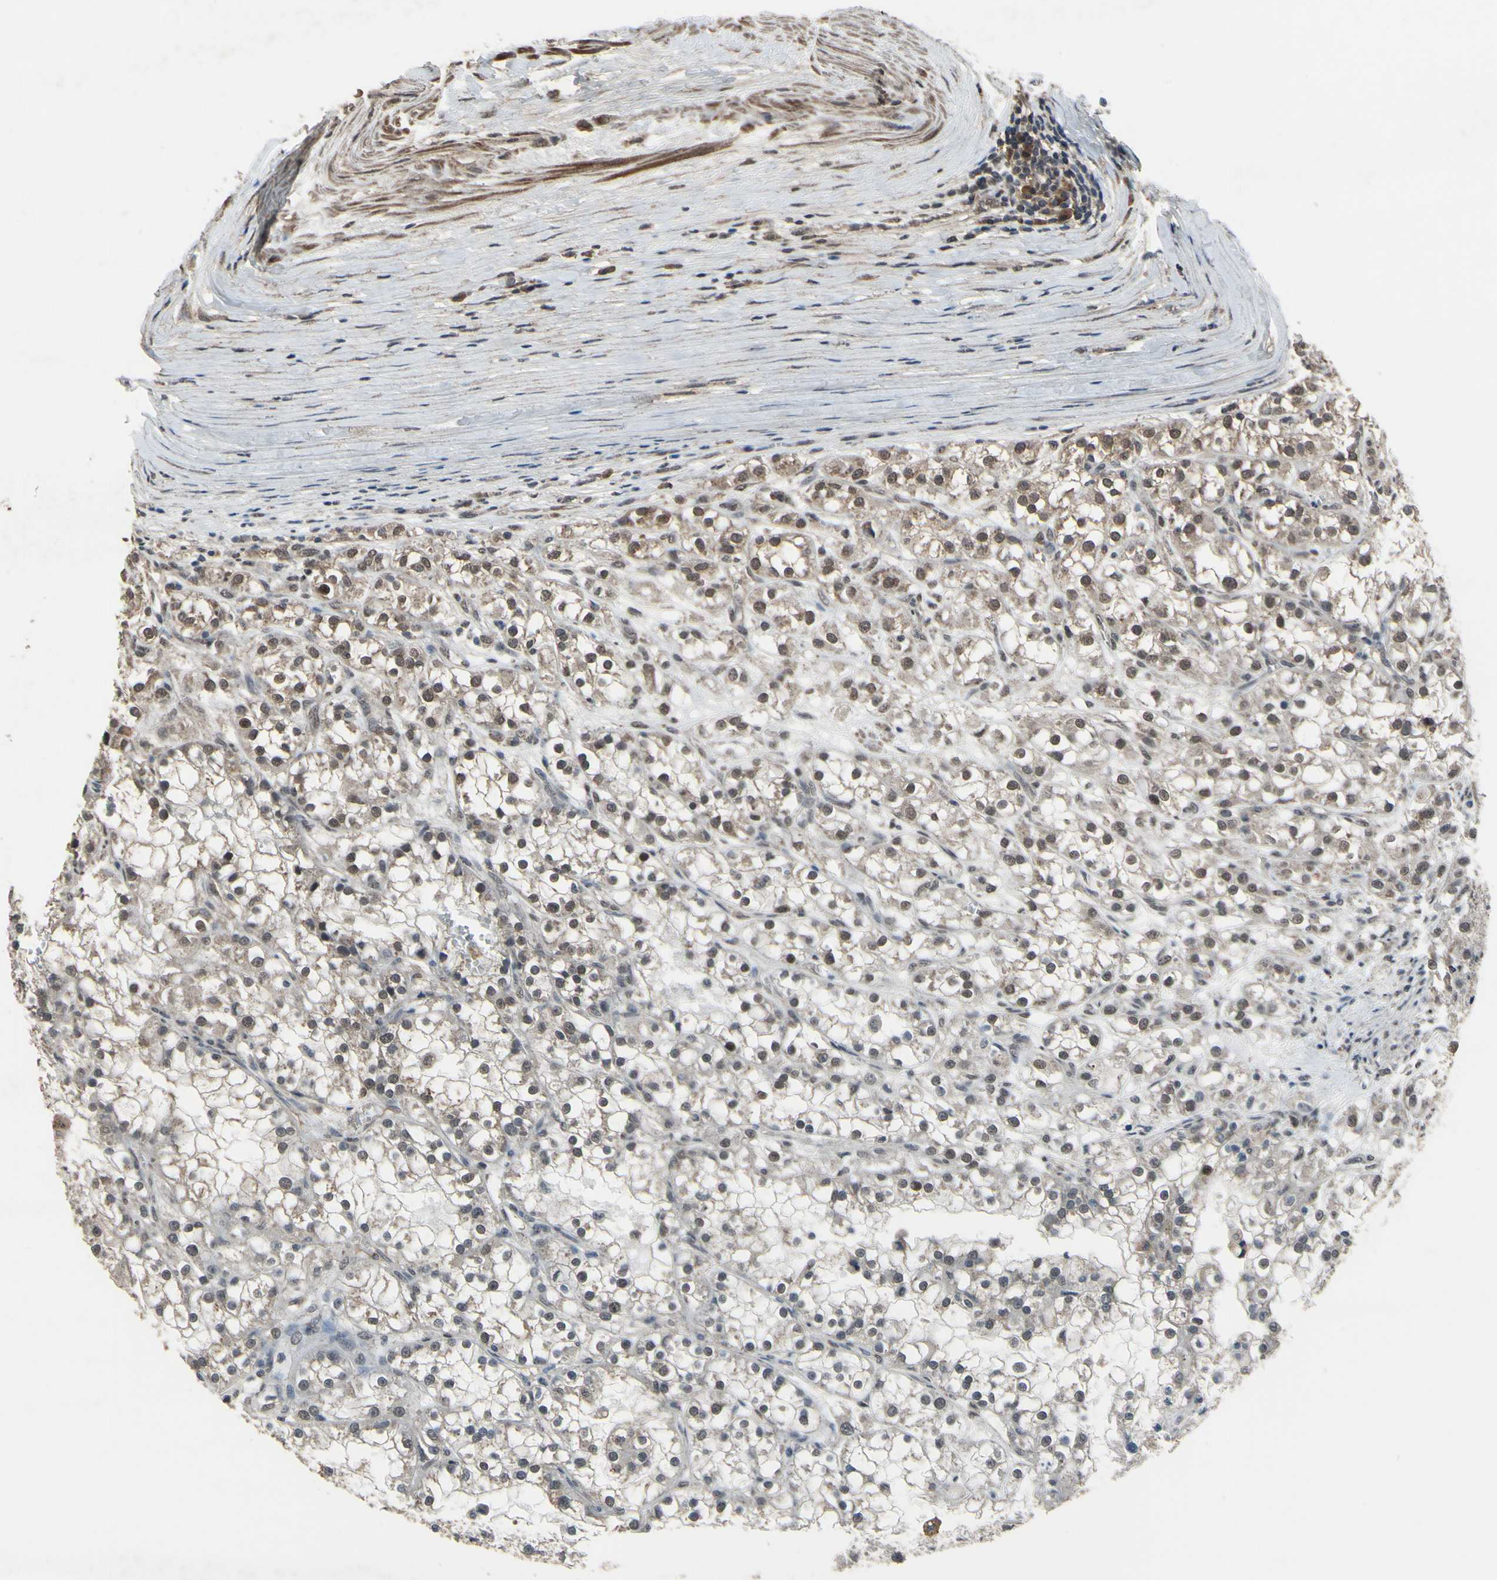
{"staining": {"intensity": "moderate", "quantity": ">75%", "location": "cytoplasmic/membranous,nuclear"}, "tissue": "renal cancer", "cell_type": "Tumor cells", "image_type": "cancer", "snomed": [{"axis": "morphology", "description": "Adenocarcinoma, NOS"}, {"axis": "topography", "description": "Kidney"}], "caption": "Immunohistochemistry (IHC) (DAB) staining of adenocarcinoma (renal) exhibits moderate cytoplasmic/membranous and nuclear protein expression in approximately >75% of tumor cells. The staining was performed using DAB (3,3'-diaminobenzidine), with brown indicating positive protein expression. Nuclei are stained blue with hematoxylin.", "gene": "ZNF174", "patient": {"sex": "female", "age": 52}}